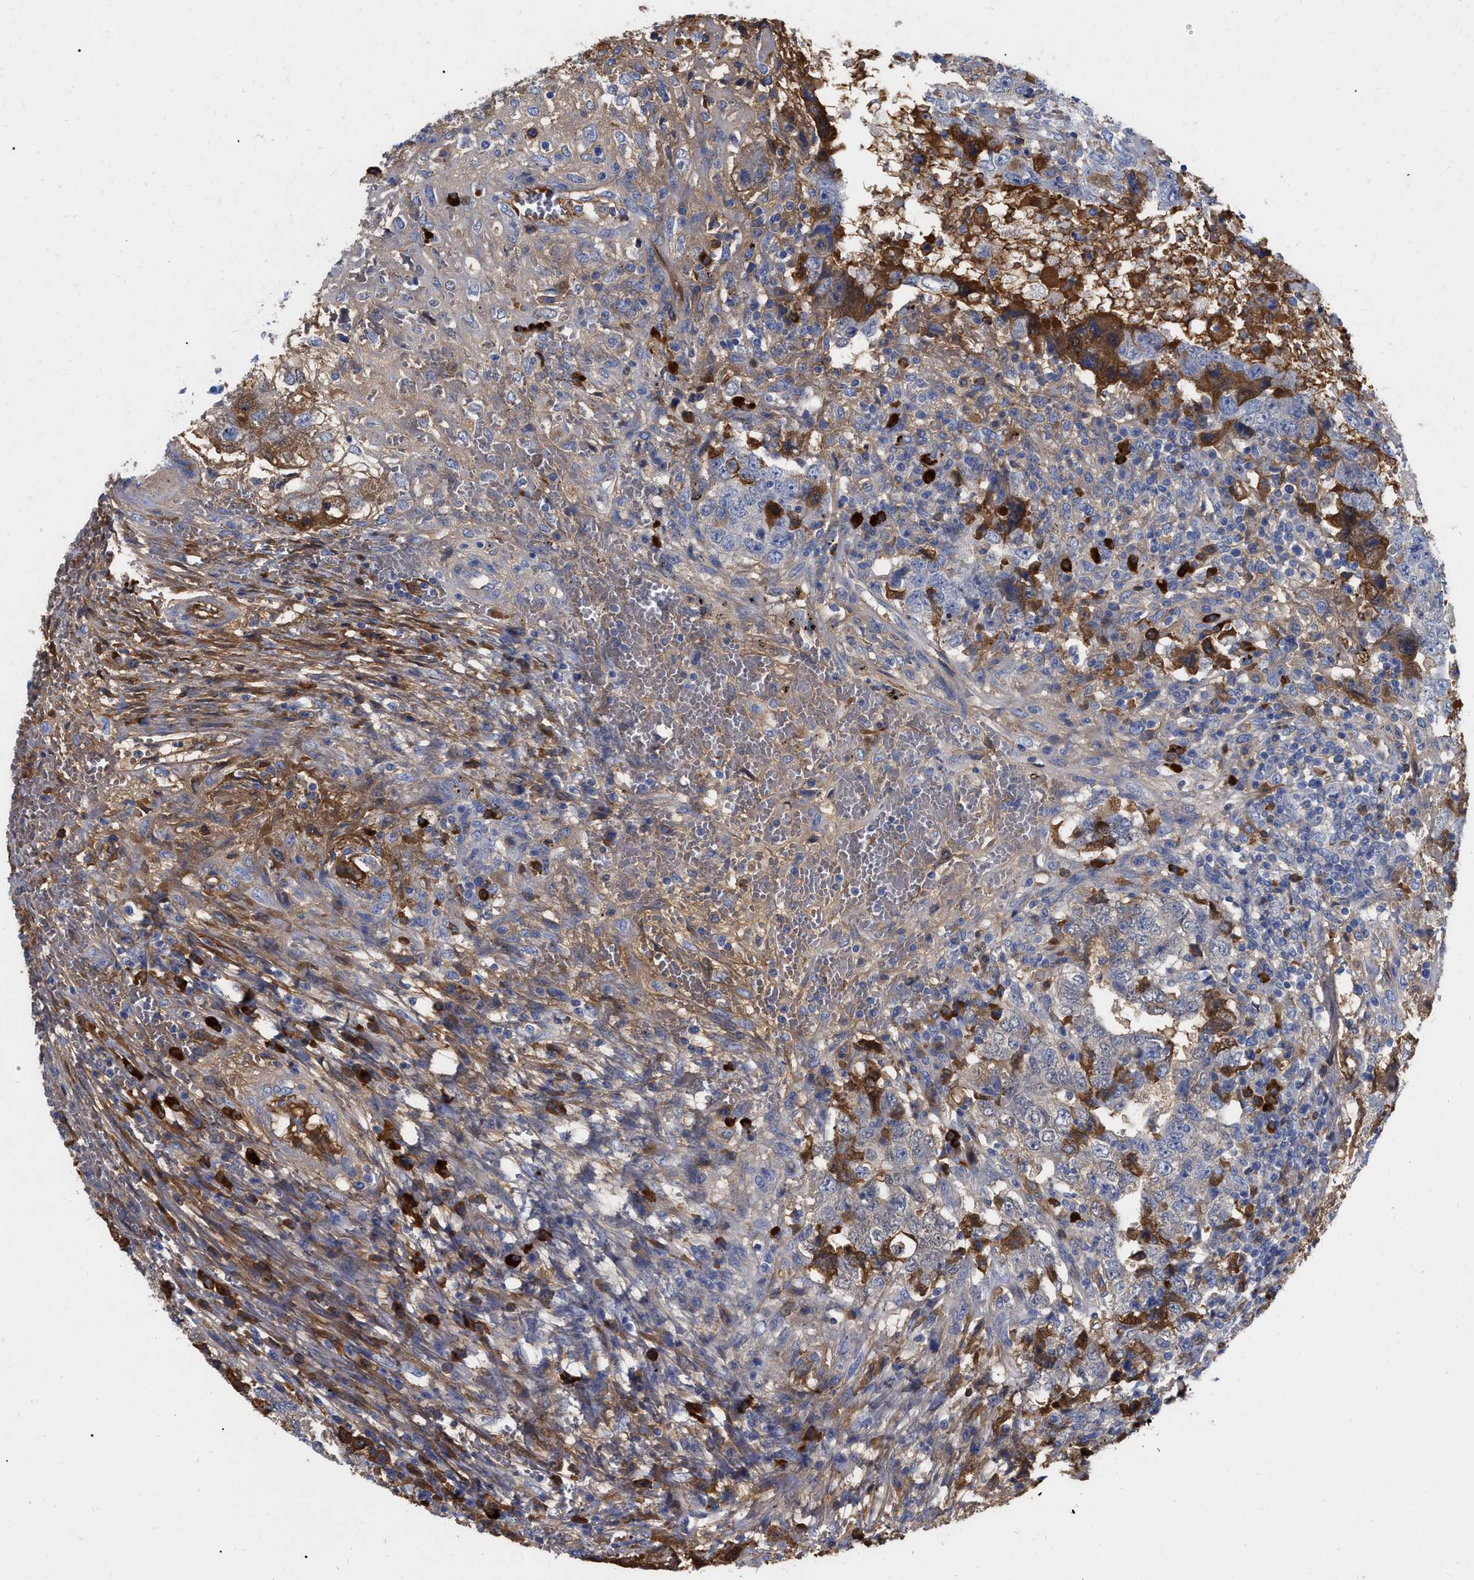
{"staining": {"intensity": "negative", "quantity": "none", "location": "none"}, "tissue": "testis cancer", "cell_type": "Tumor cells", "image_type": "cancer", "snomed": [{"axis": "morphology", "description": "Carcinoma, Embryonal, NOS"}, {"axis": "topography", "description": "Testis"}], "caption": "Immunohistochemistry photomicrograph of embryonal carcinoma (testis) stained for a protein (brown), which displays no positivity in tumor cells.", "gene": "IGHV5-51", "patient": {"sex": "male", "age": 26}}